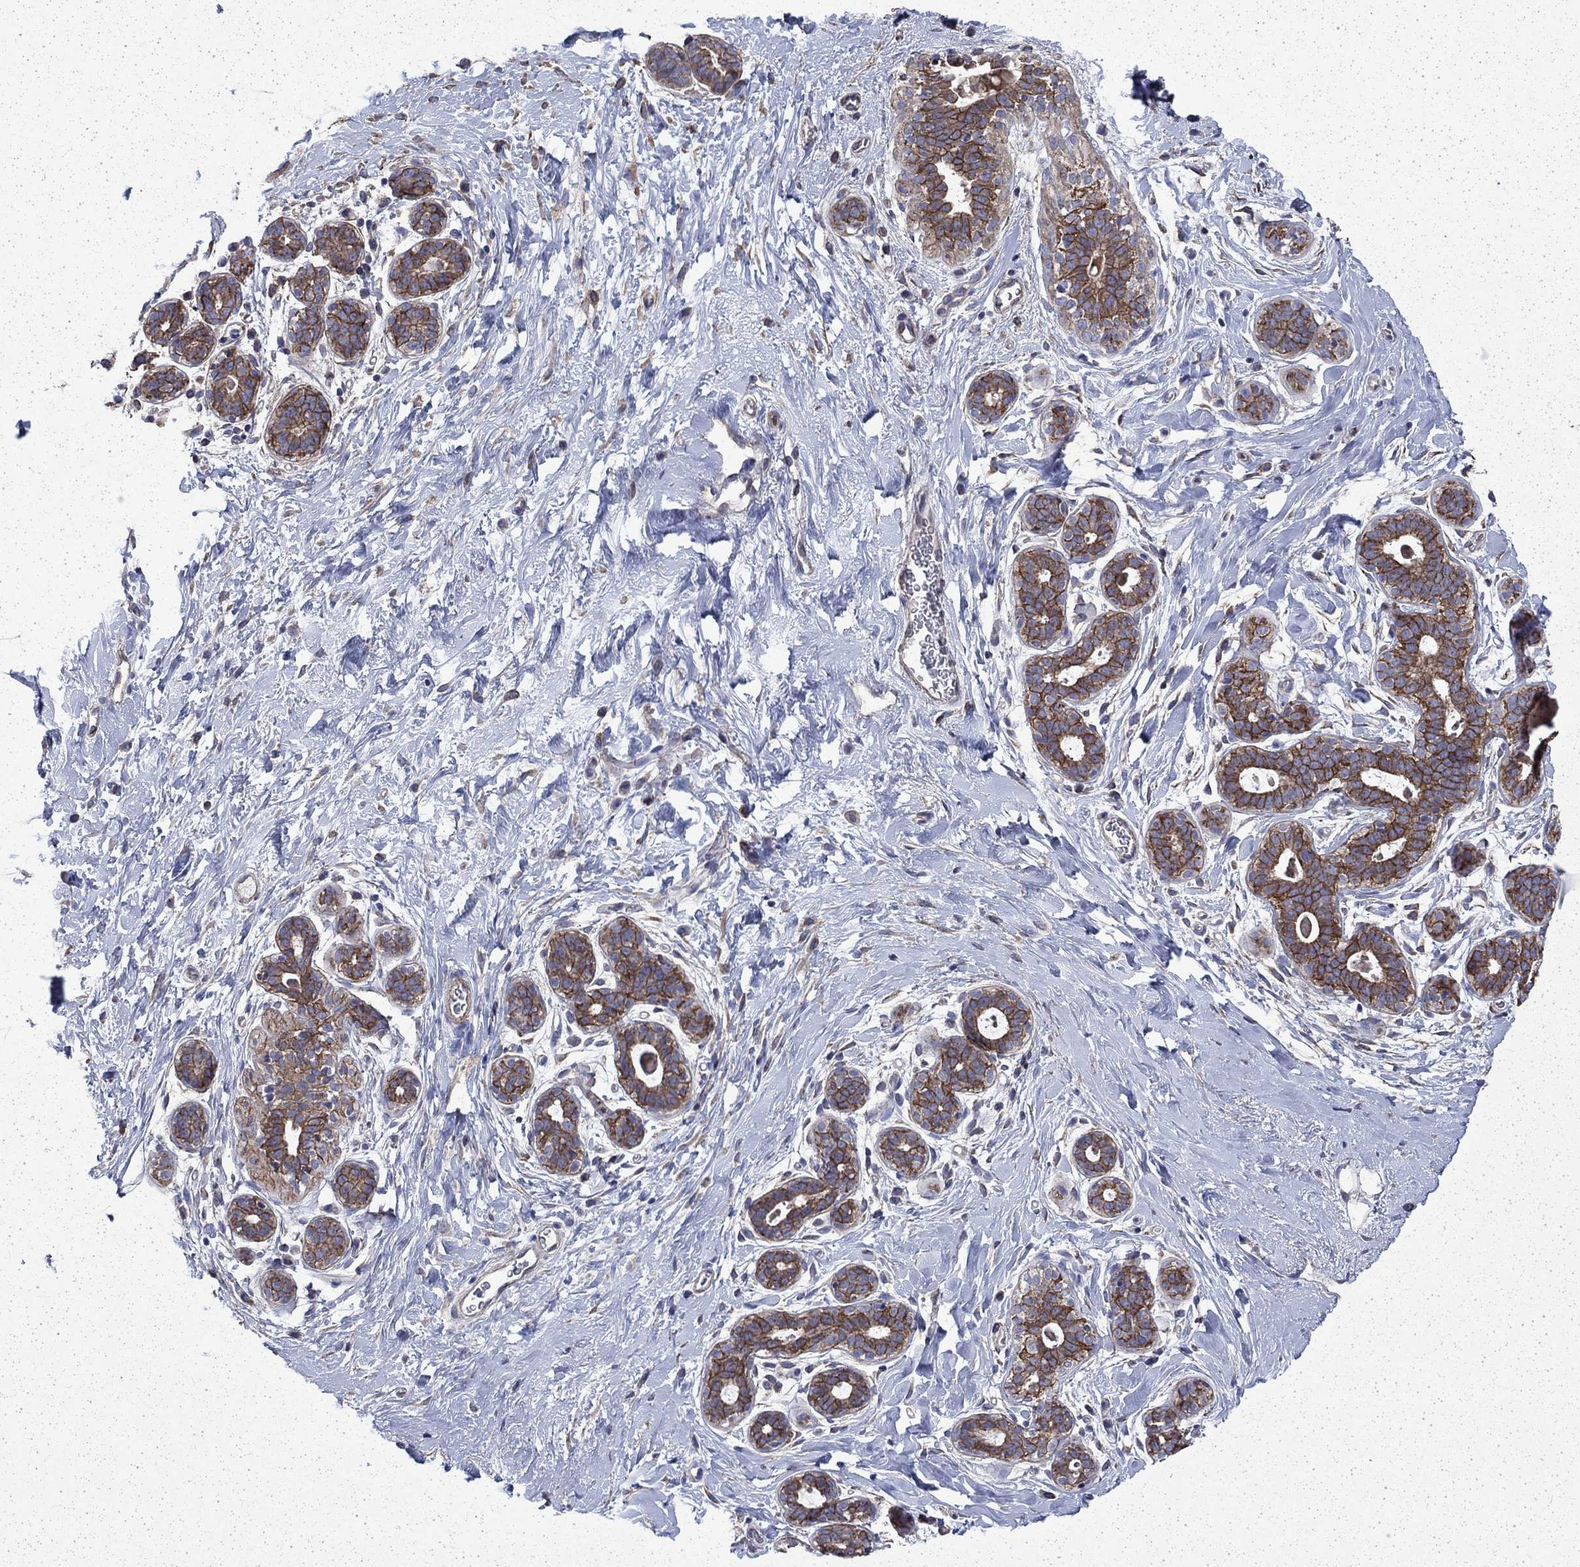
{"staining": {"intensity": "negative", "quantity": "none", "location": "none"}, "tissue": "breast", "cell_type": "Adipocytes", "image_type": "normal", "snomed": [{"axis": "morphology", "description": "Normal tissue, NOS"}, {"axis": "topography", "description": "Breast"}], "caption": "DAB (3,3'-diaminobenzidine) immunohistochemical staining of benign breast displays no significant staining in adipocytes. The staining was performed using DAB to visualize the protein expression in brown, while the nuclei were stained in blue with hematoxylin (Magnification: 20x).", "gene": "DTNA", "patient": {"sex": "female", "age": 43}}